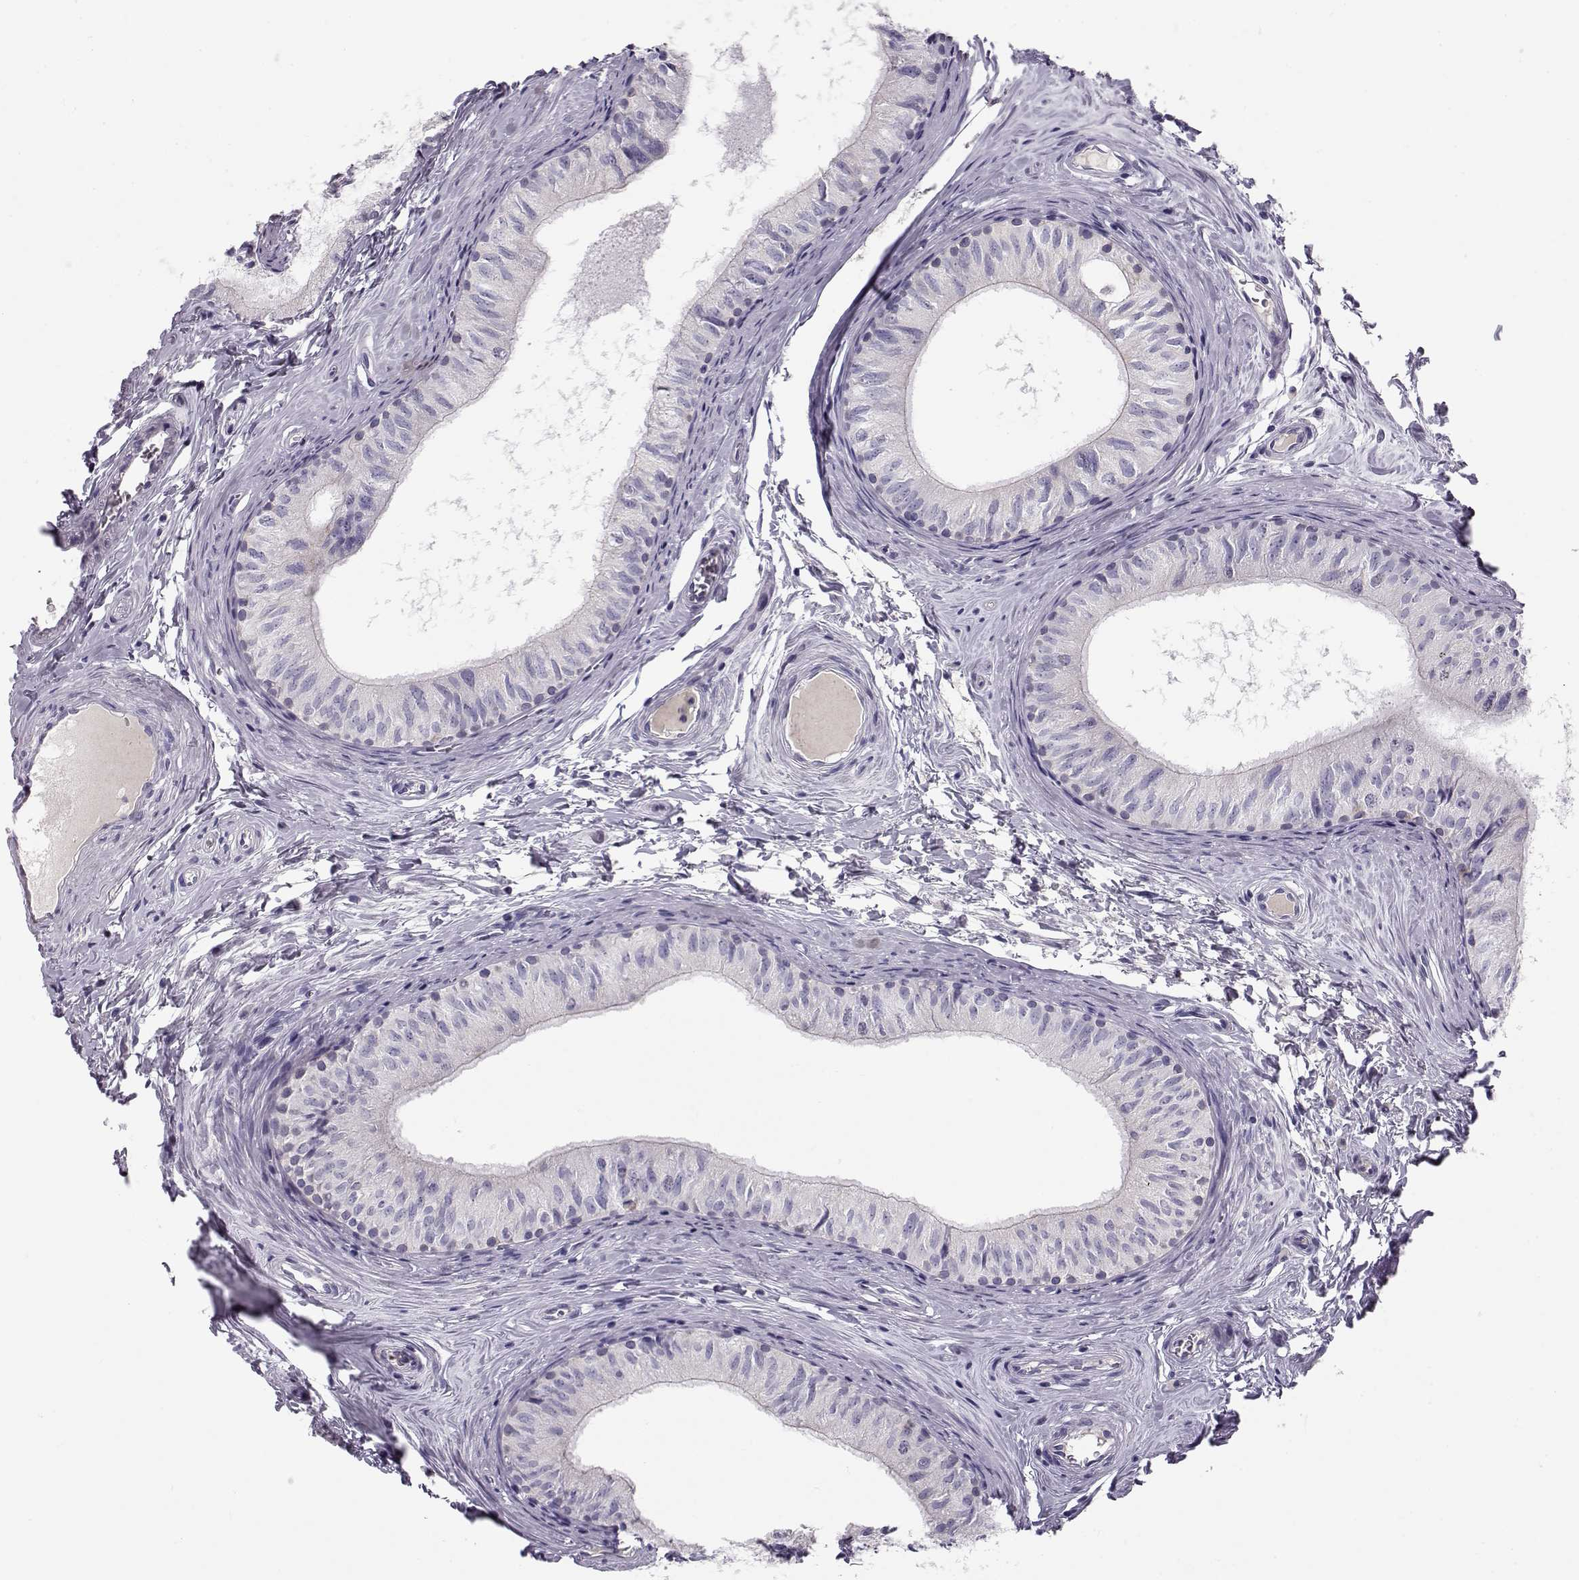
{"staining": {"intensity": "negative", "quantity": "none", "location": "none"}, "tissue": "epididymis", "cell_type": "Glandular cells", "image_type": "normal", "snomed": [{"axis": "morphology", "description": "Normal tissue, NOS"}, {"axis": "topography", "description": "Epididymis"}], "caption": "Unremarkable epididymis was stained to show a protein in brown. There is no significant expression in glandular cells. (Brightfield microscopy of DAB (3,3'-diaminobenzidine) immunohistochemistry at high magnification).", "gene": "GPR26", "patient": {"sex": "male", "age": 52}}